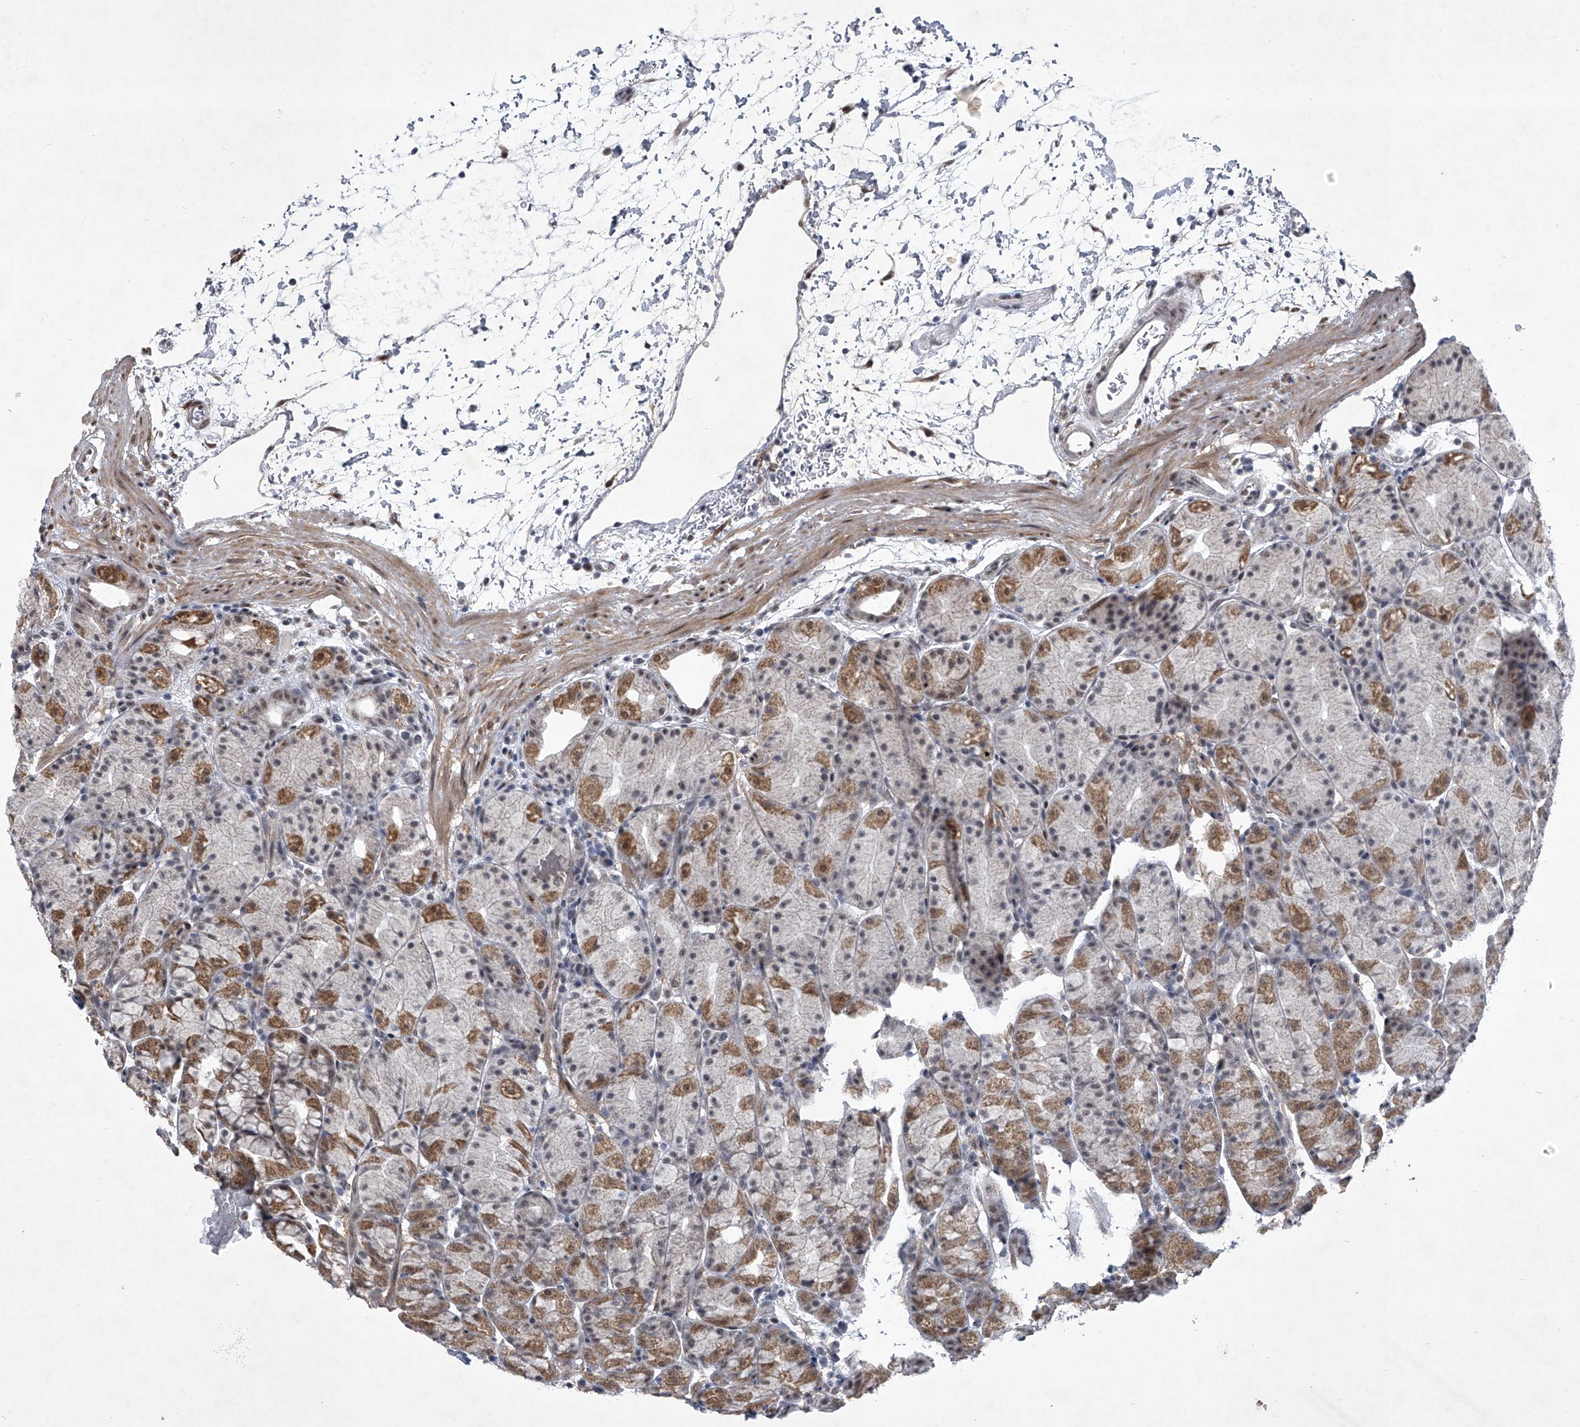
{"staining": {"intensity": "moderate", "quantity": "25%-75%", "location": "cytoplasmic/membranous"}, "tissue": "stomach", "cell_type": "Glandular cells", "image_type": "normal", "snomed": [{"axis": "morphology", "description": "Normal tissue, NOS"}, {"axis": "topography", "description": "Stomach, upper"}], "caption": "High-magnification brightfield microscopy of normal stomach stained with DAB (3,3'-diaminobenzidine) (brown) and counterstained with hematoxylin (blue). glandular cells exhibit moderate cytoplasmic/membranous staining is appreciated in about25%-75% of cells.", "gene": "MLLT1", "patient": {"sex": "male", "age": 48}}